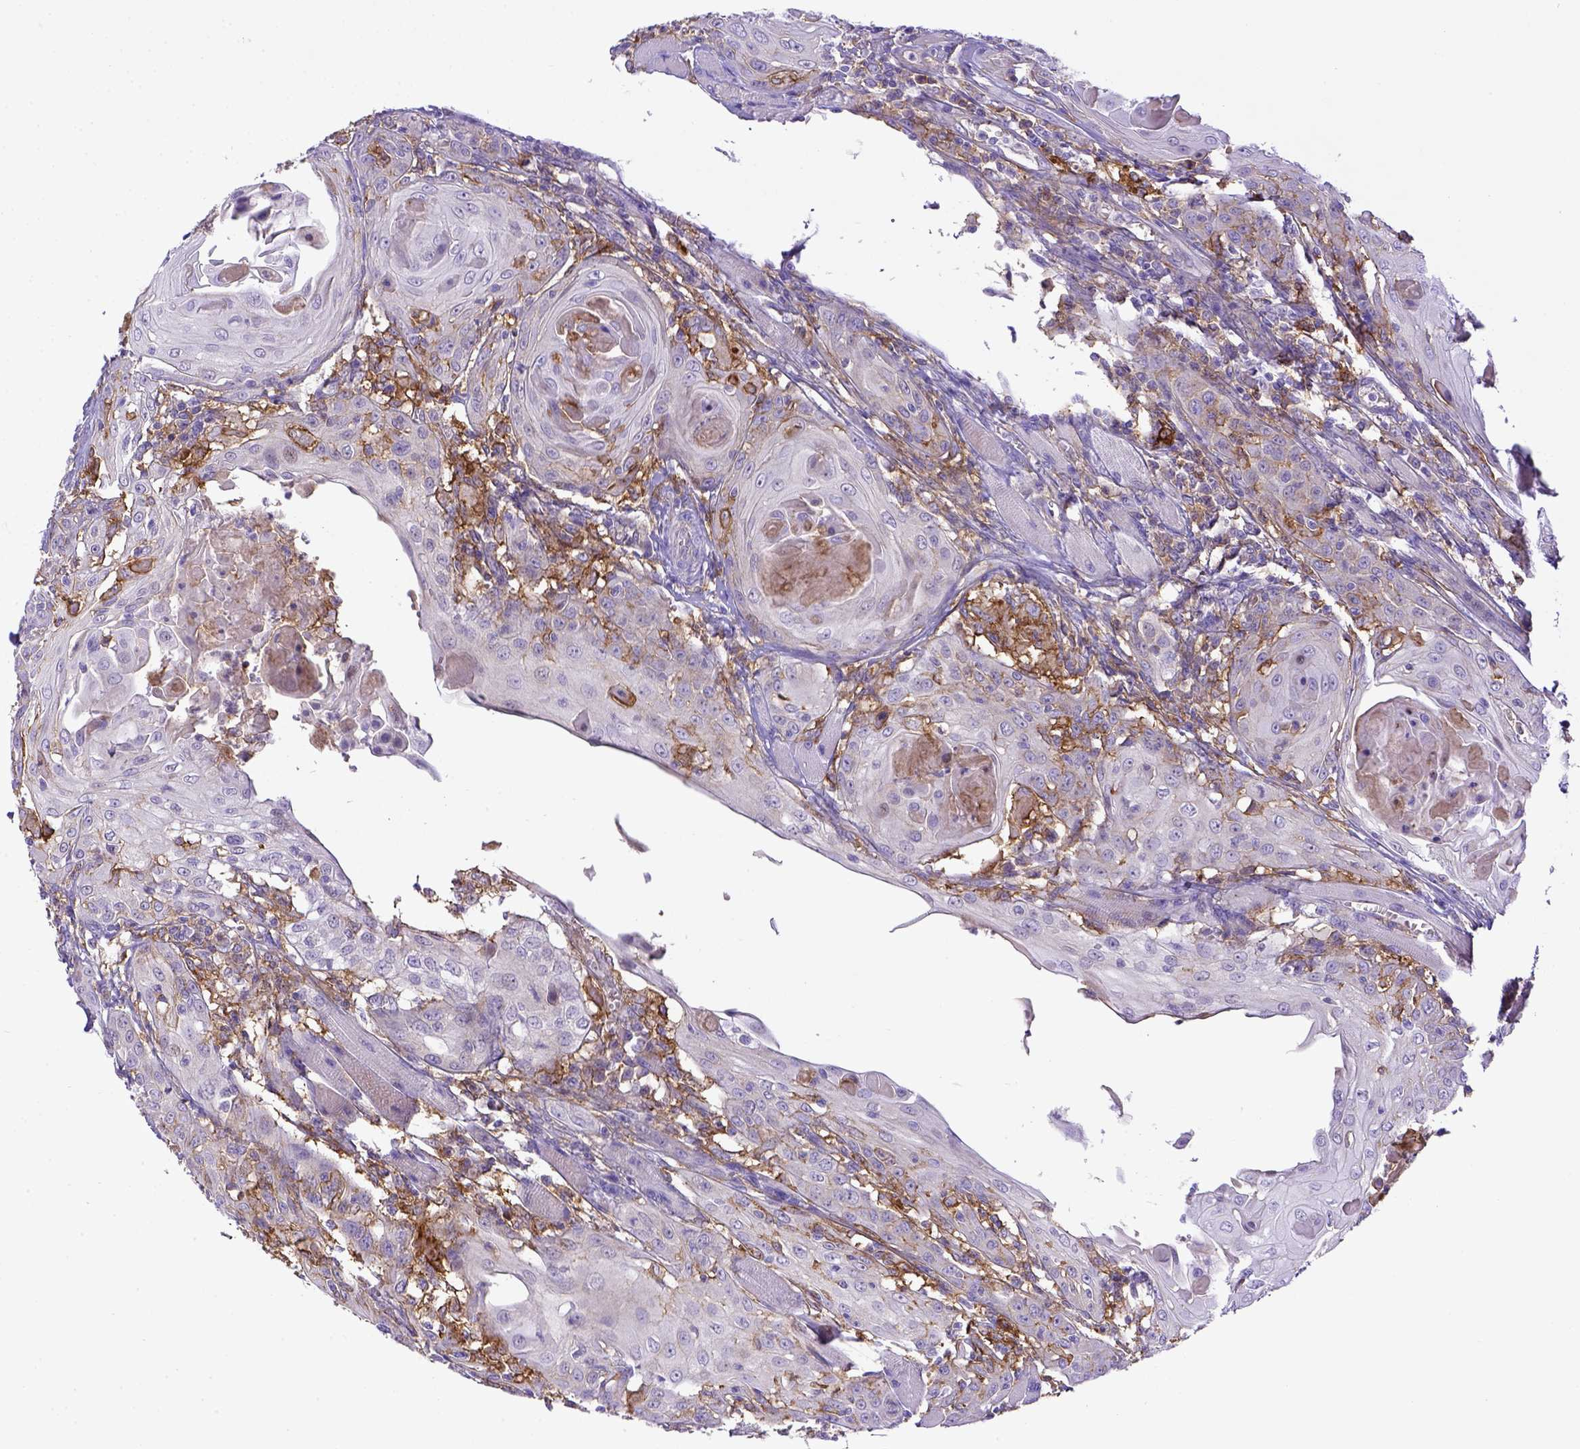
{"staining": {"intensity": "negative", "quantity": "none", "location": "none"}, "tissue": "head and neck cancer", "cell_type": "Tumor cells", "image_type": "cancer", "snomed": [{"axis": "morphology", "description": "Squamous cell carcinoma, NOS"}, {"axis": "topography", "description": "Head-Neck"}], "caption": "Micrograph shows no significant protein expression in tumor cells of head and neck cancer (squamous cell carcinoma).", "gene": "CD40", "patient": {"sex": "female", "age": 80}}